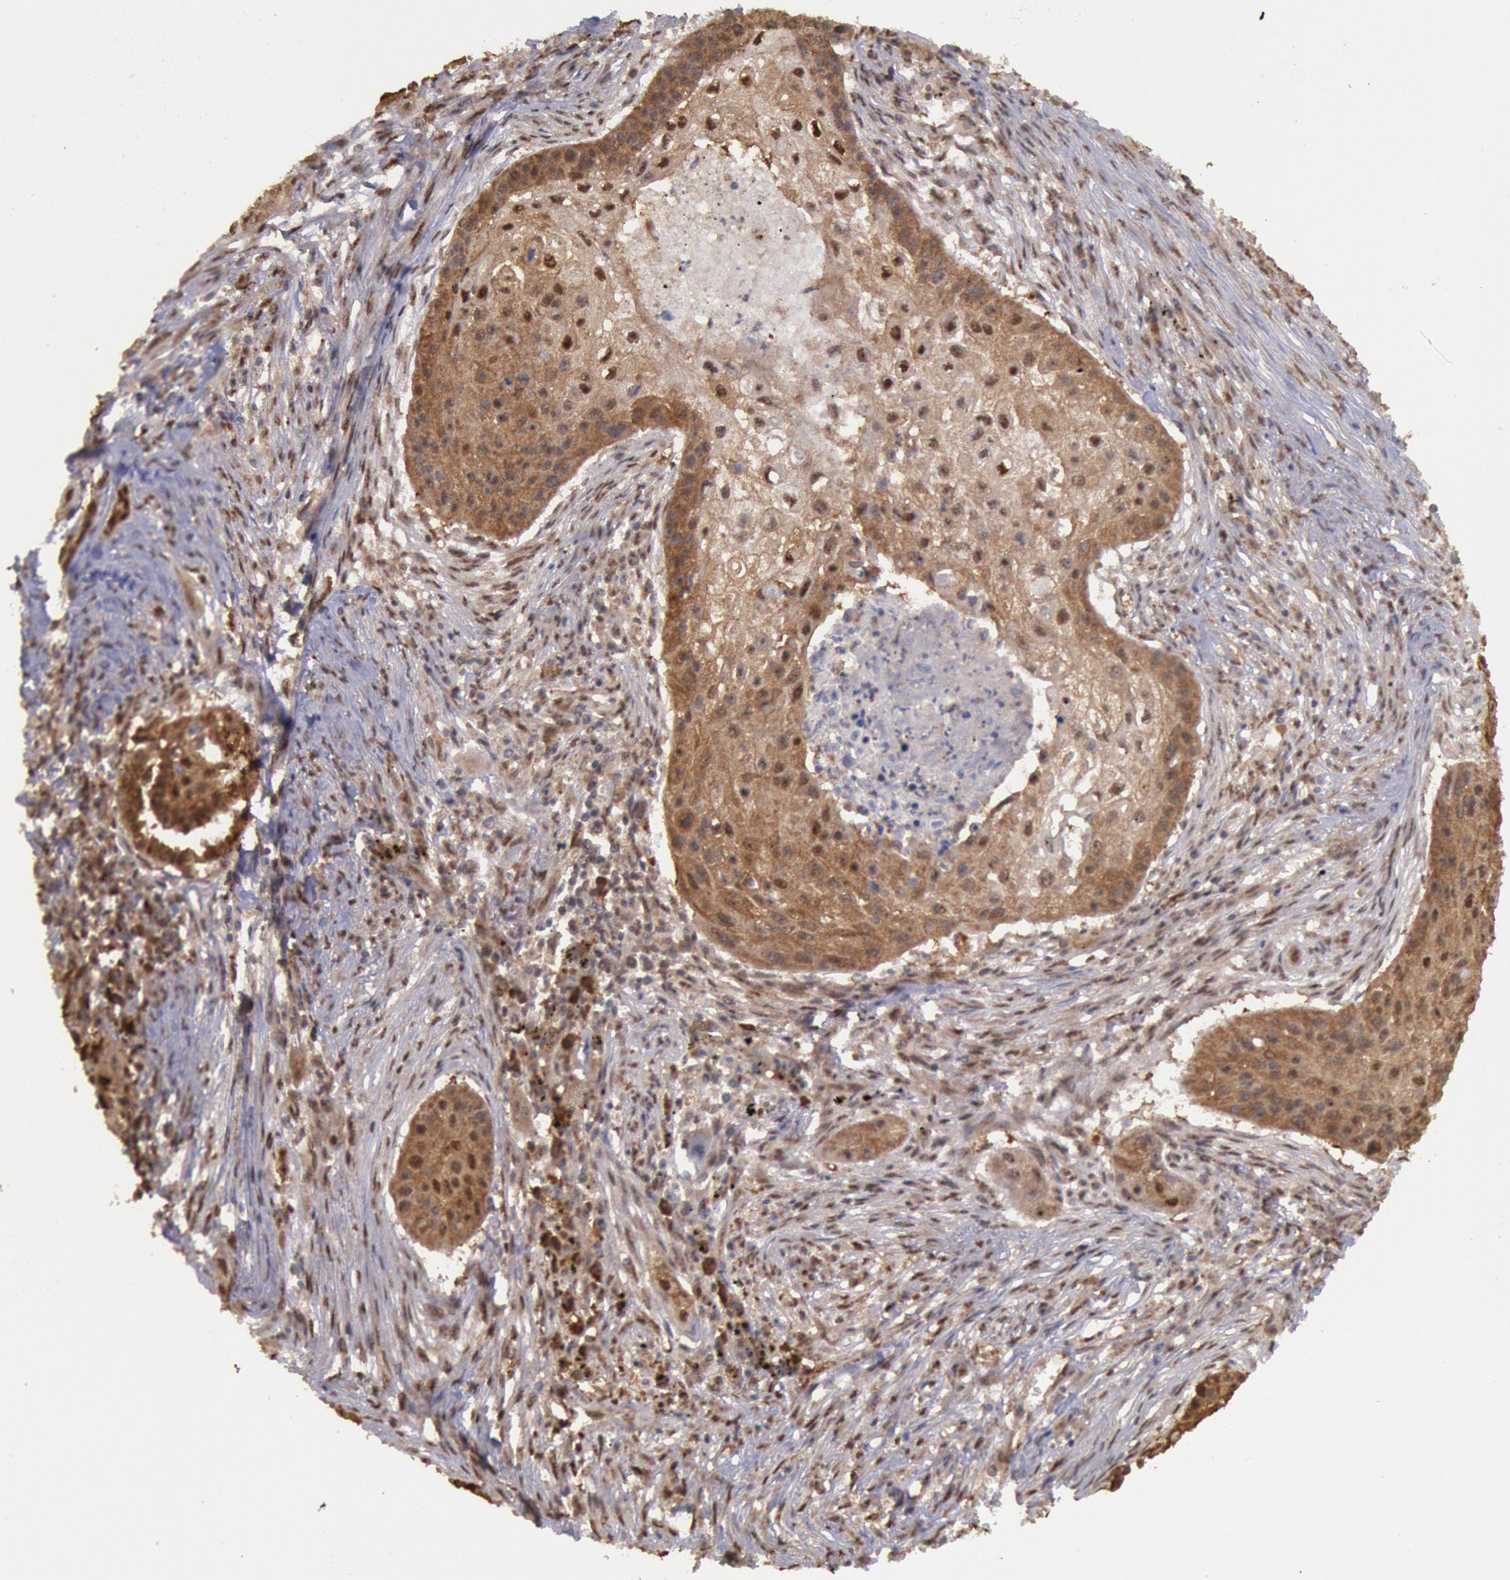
{"staining": {"intensity": "moderate", "quantity": ">75%", "location": "cytoplasmic/membranous"}, "tissue": "lung cancer", "cell_type": "Tumor cells", "image_type": "cancer", "snomed": [{"axis": "morphology", "description": "Squamous cell carcinoma, NOS"}, {"axis": "topography", "description": "Lung"}], "caption": "Lung cancer stained for a protein (brown) exhibits moderate cytoplasmic/membranous positive positivity in about >75% of tumor cells.", "gene": "STX17", "patient": {"sex": "male", "age": 71}}